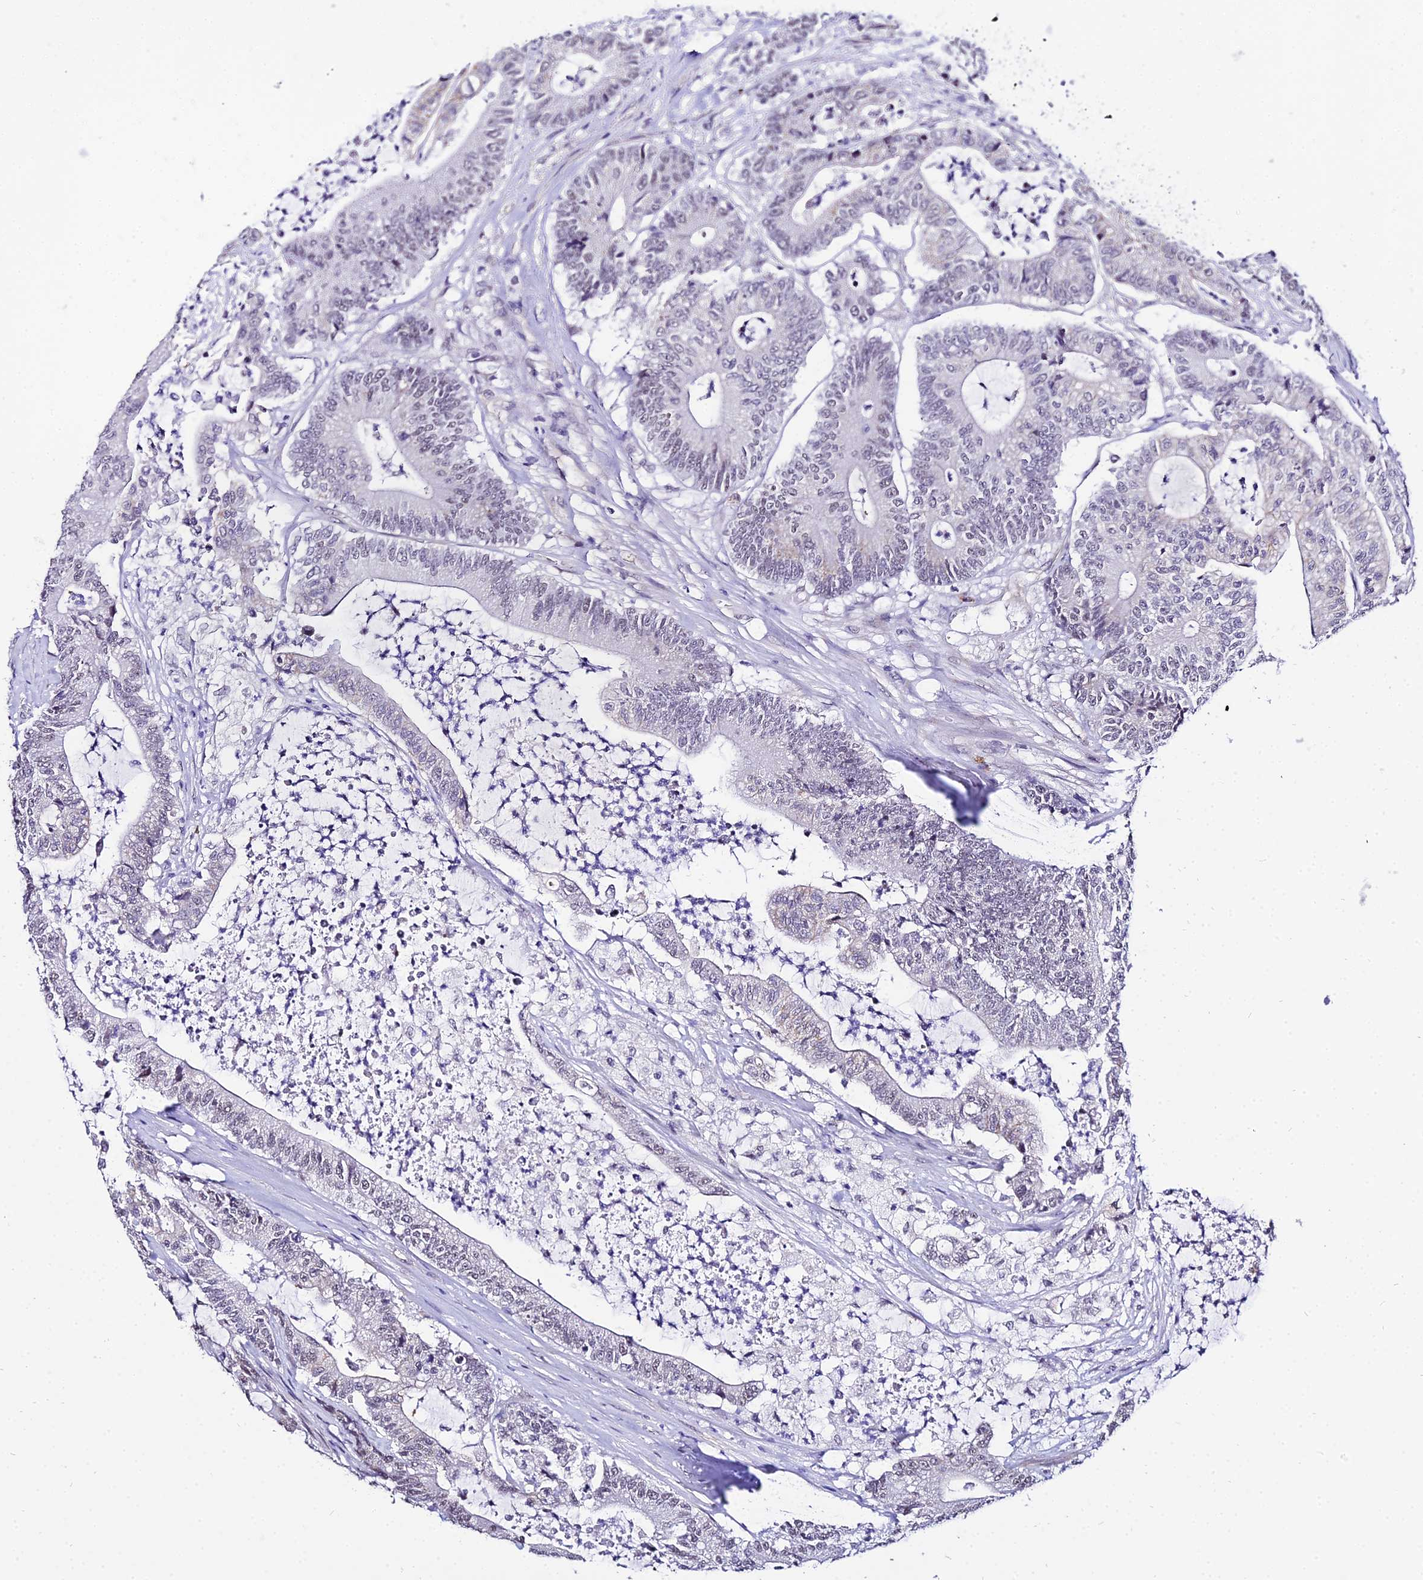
{"staining": {"intensity": "negative", "quantity": "none", "location": "none"}, "tissue": "colorectal cancer", "cell_type": "Tumor cells", "image_type": "cancer", "snomed": [{"axis": "morphology", "description": "Adenocarcinoma, NOS"}, {"axis": "topography", "description": "Colon"}], "caption": "This photomicrograph is of adenocarcinoma (colorectal) stained with immunohistochemistry (IHC) to label a protein in brown with the nuclei are counter-stained blue. There is no staining in tumor cells.", "gene": "POLR2I", "patient": {"sex": "female", "age": 84}}